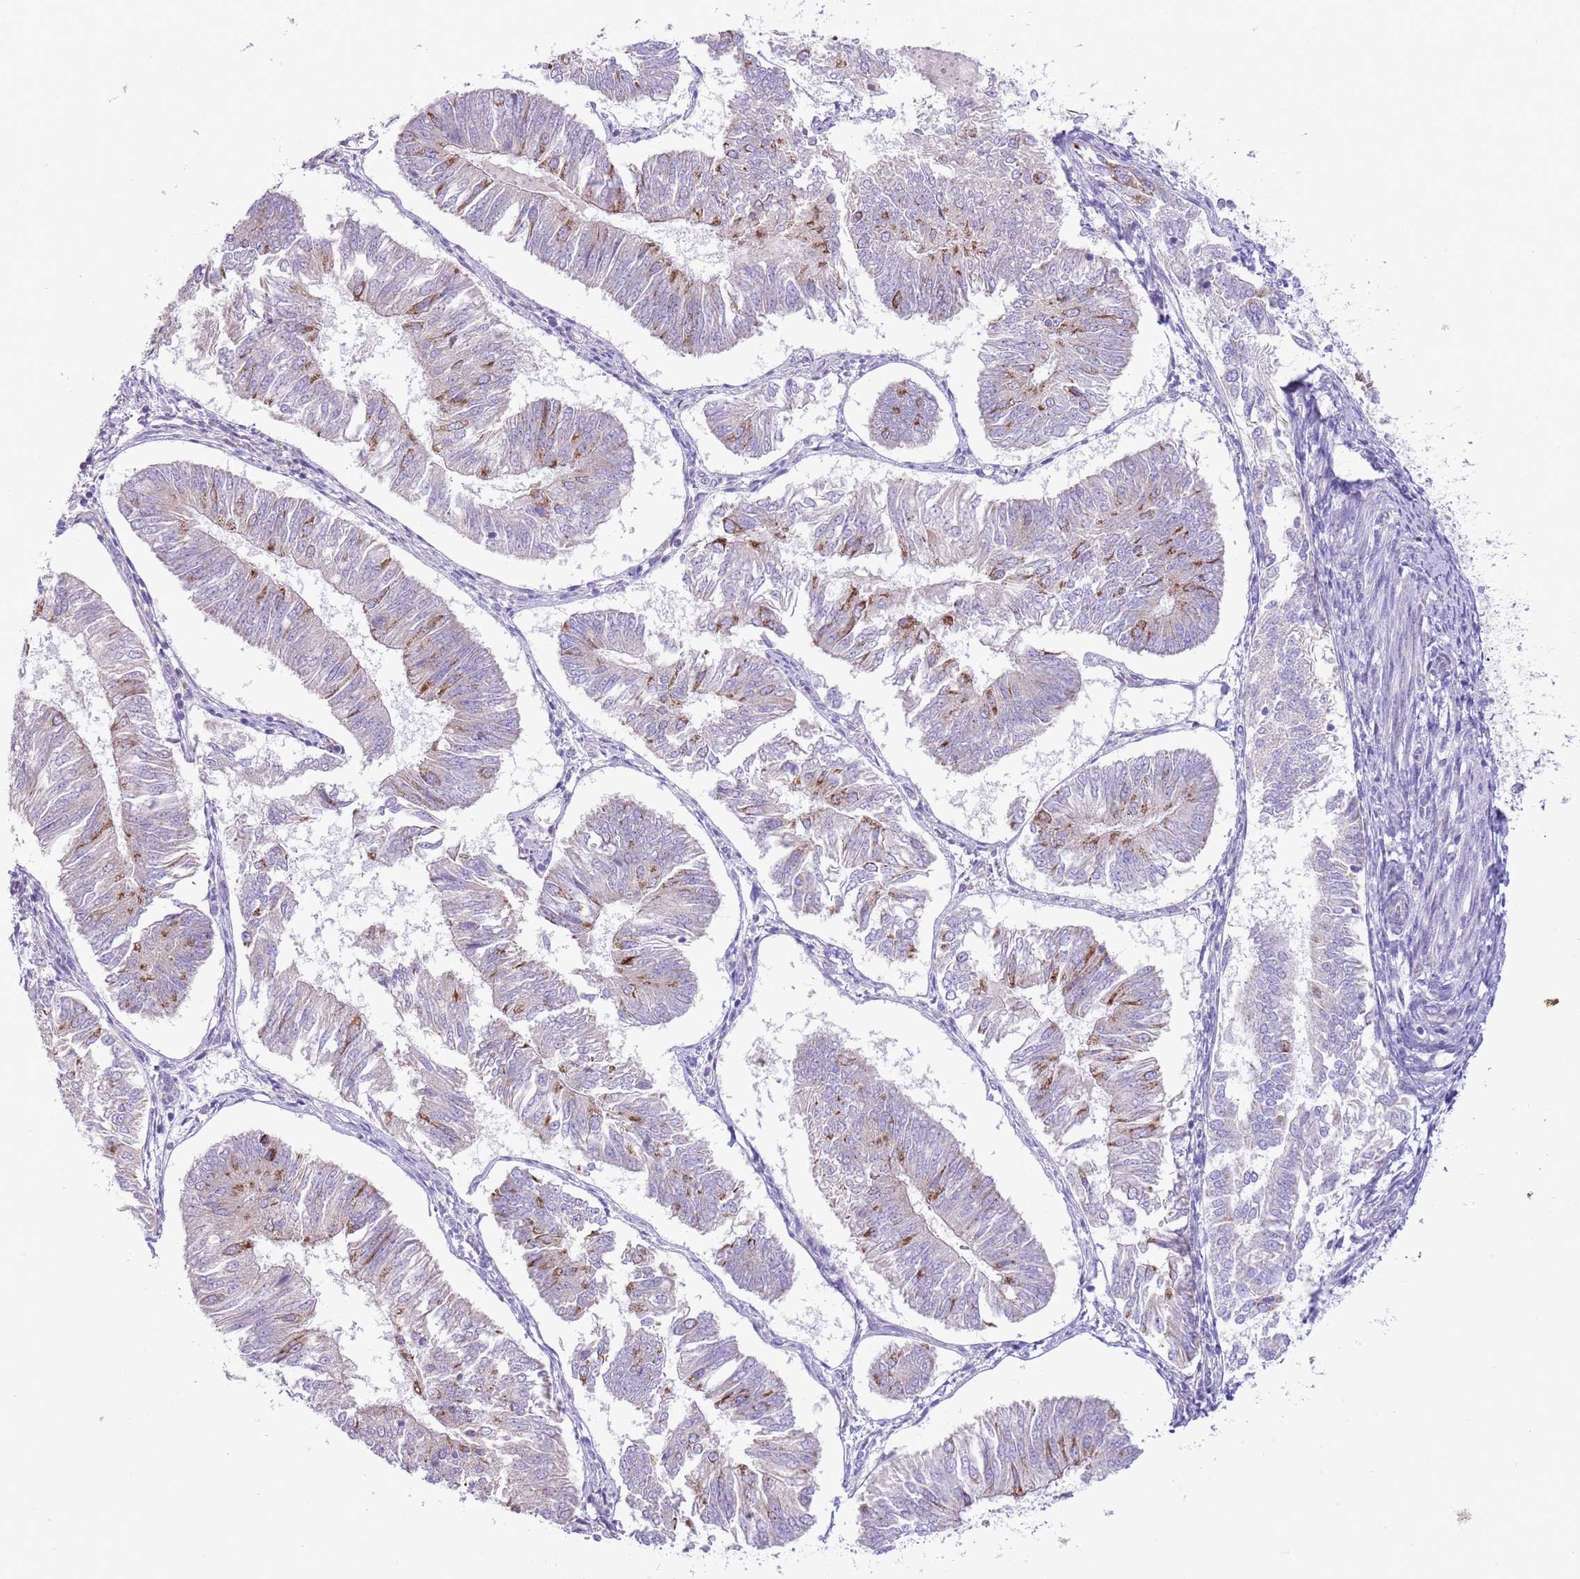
{"staining": {"intensity": "moderate", "quantity": "<25%", "location": "cytoplasmic/membranous"}, "tissue": "endometrial cancer", "cell_type": "Tumor cells", "image_type": "cancer", "snomed": [{"axis": "morphology", "description": "Adenocarcinoma, NOS"}, {"axis": "topography", "description": "Endometrium"}], "caption": "Endometrial cancer stained with immunohistochemistry (IHC) demonstrates moderate cytoplasmic/membranous expression in about <25% of tumor cells.", "gene": "OAZ2", "patient": {"sex": "female", "age": 58}}